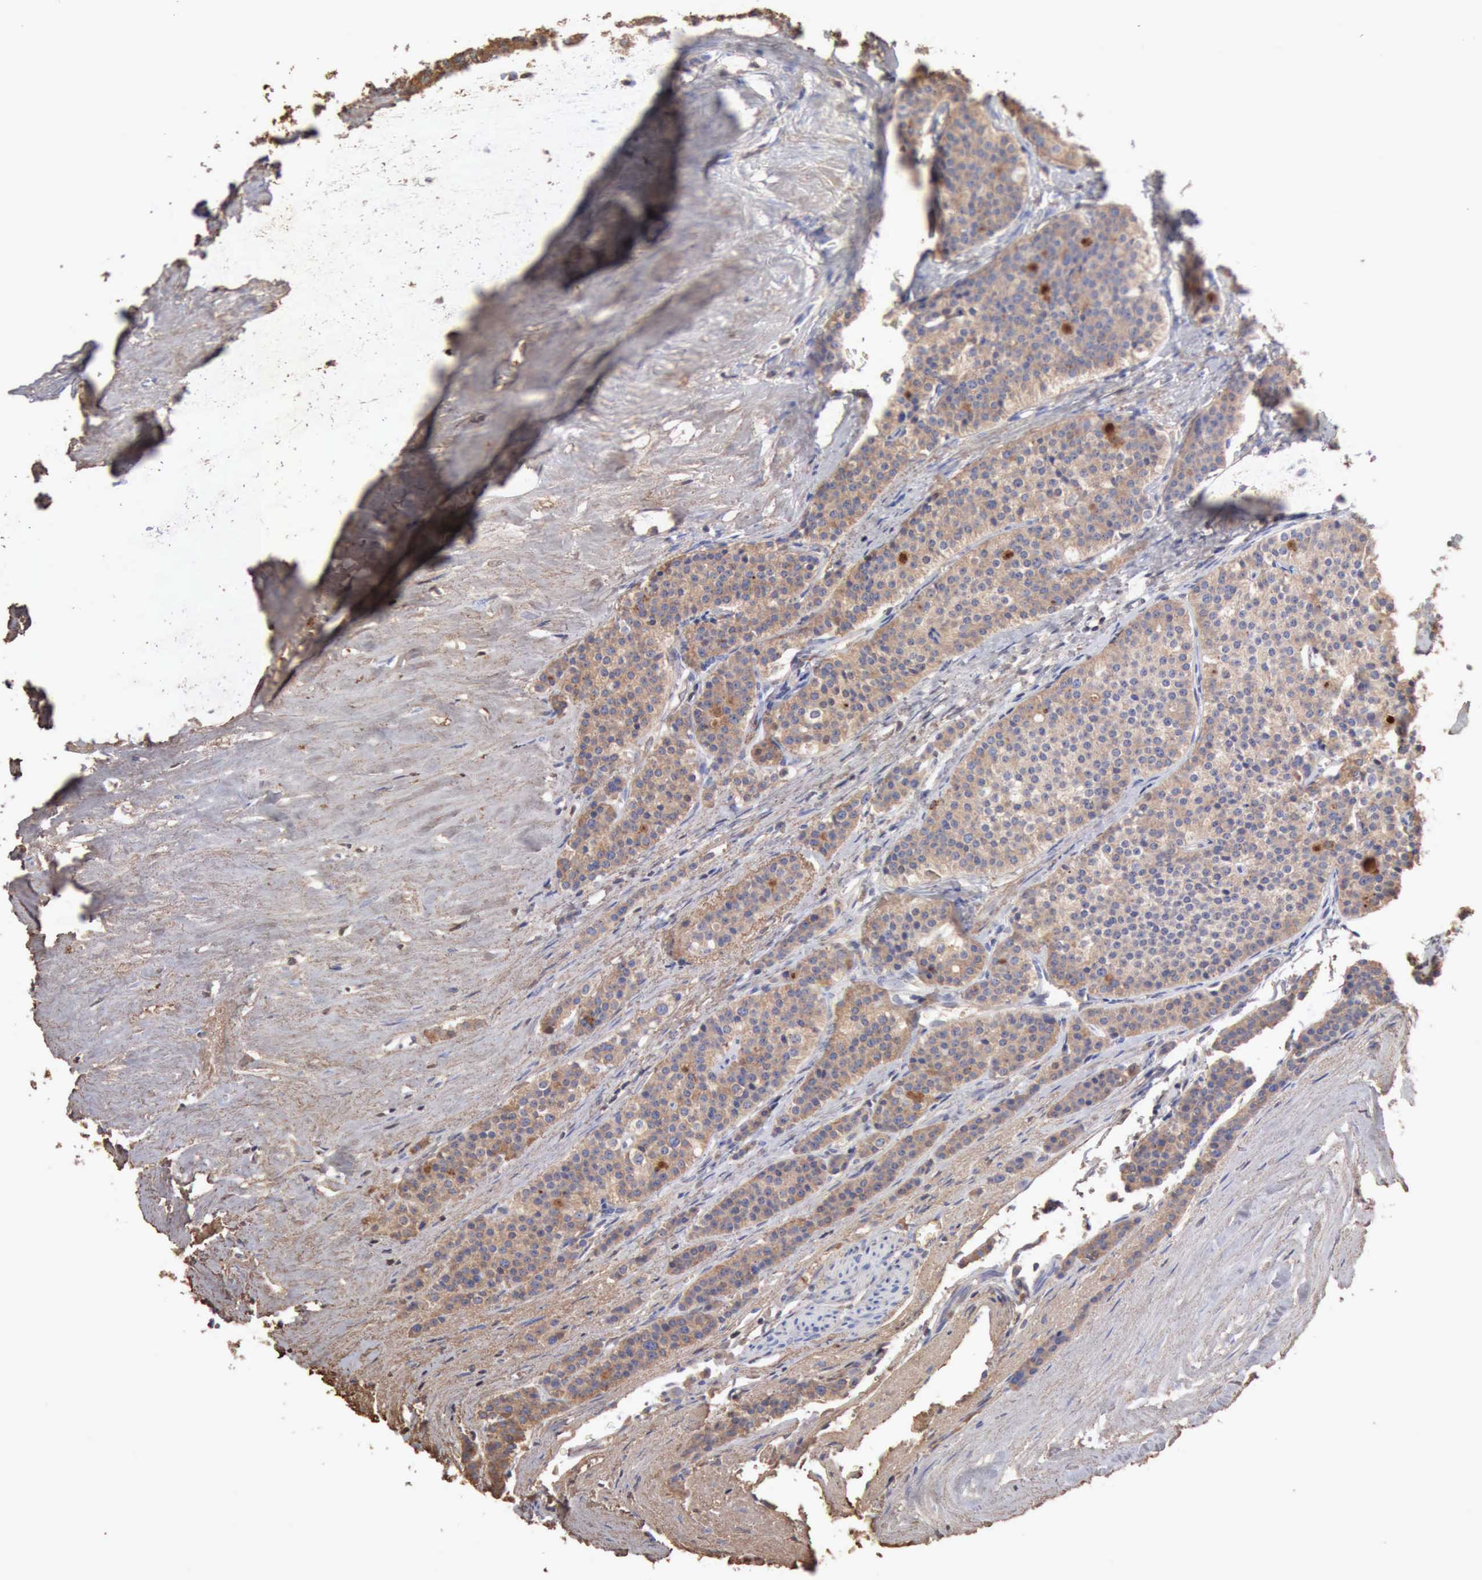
{"staining": {"intensity": "weak", "quantity": ">75%", "location": "cytoplasmic/membranous"}, "tissue": "carcinoid", "cell_type": "Tumor cells", "image_type": "cancer", "snomed": [{"axis": "morphology", "description": "Carcinoid, malignant, NOS"}, {"axis": "topography", "description": "Small intestine"}], "caption": "Tumor cells show low levels of weak cytoplasmic/membranous staining in about >75% of cells in carcinoid.", "gene": "SERPINA1", "patient": {"sex": "male", "age": 63}}